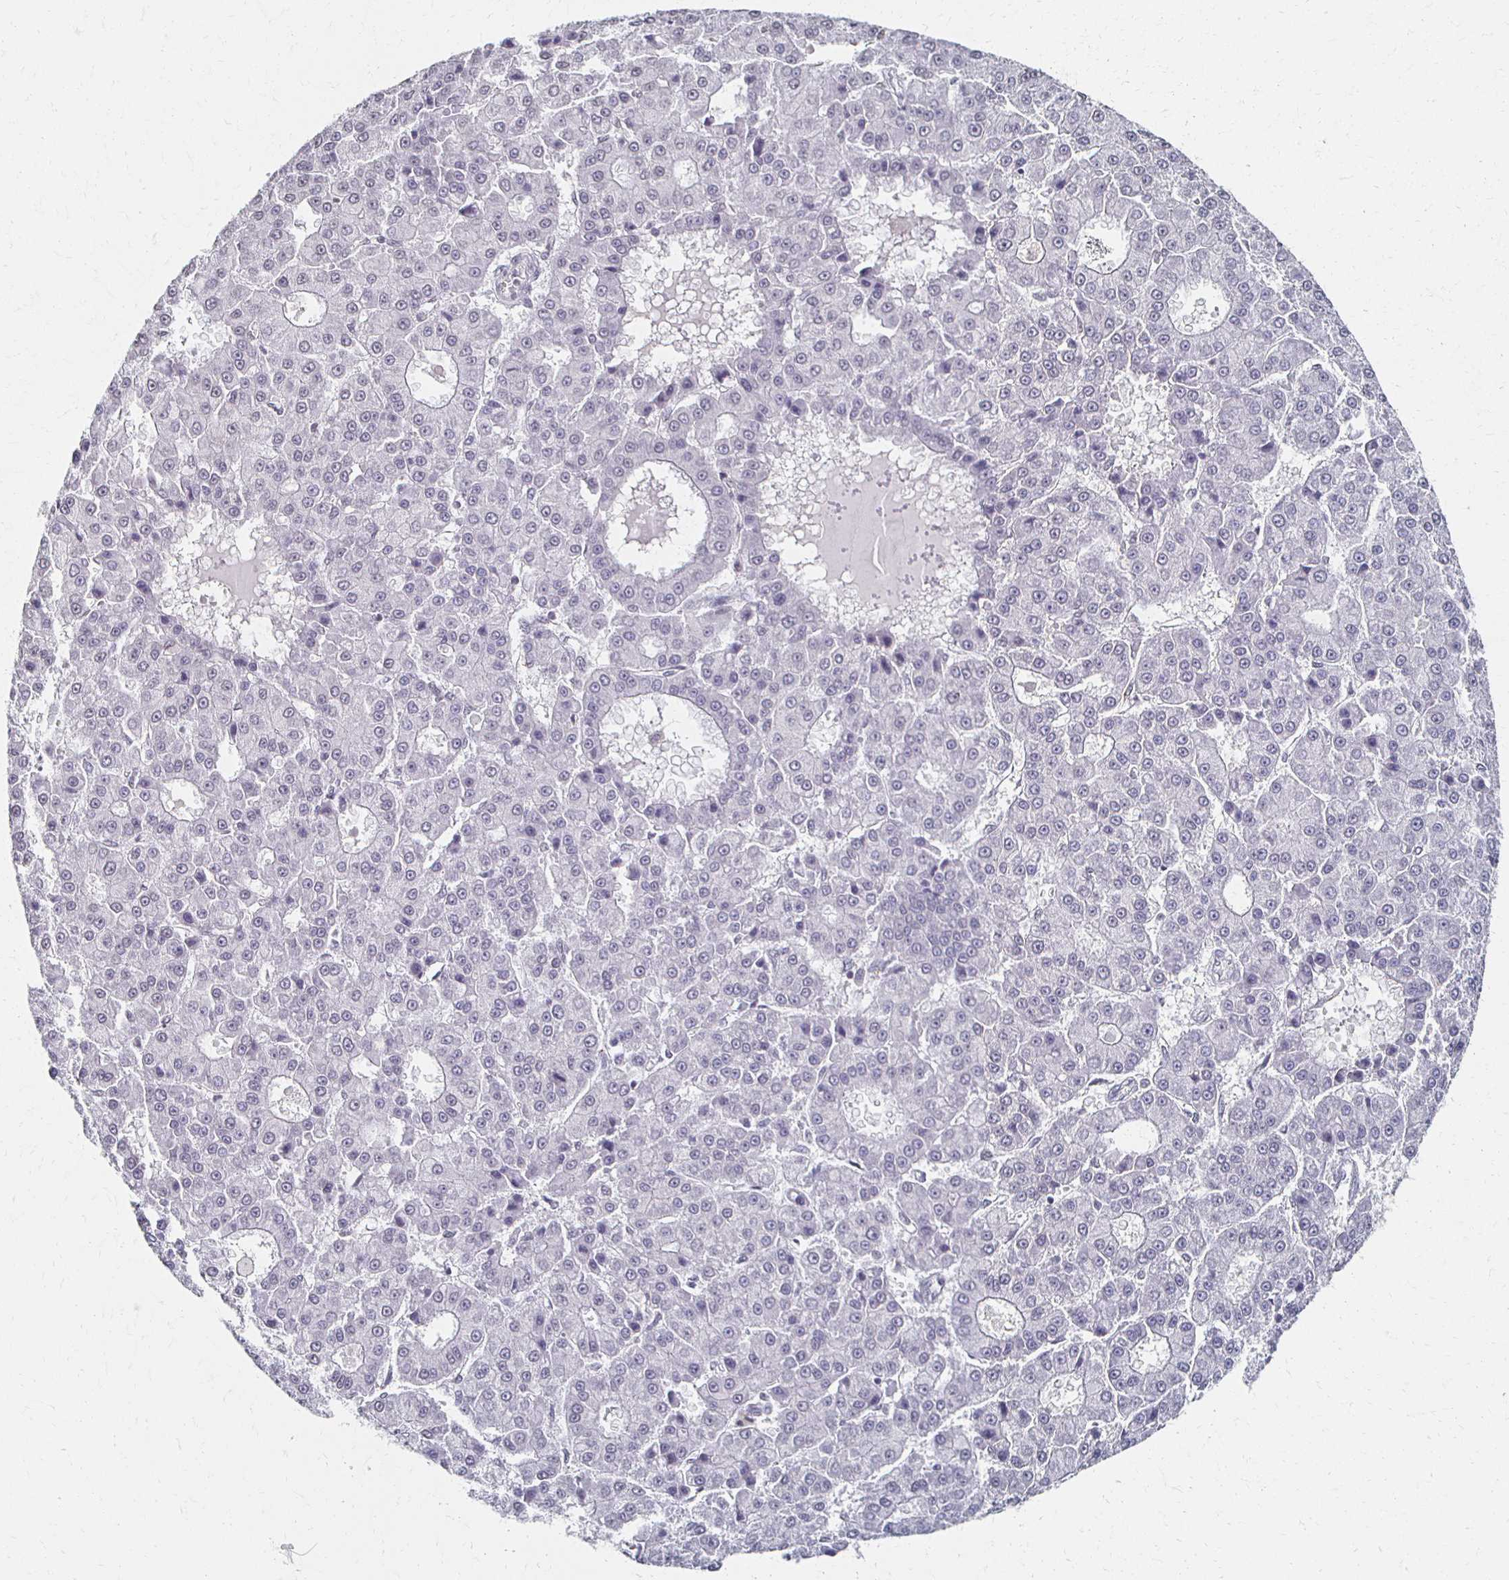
{"staining": {"intensity": "negative", "quantity": "none", "location": "none"}, "tissue": "liver cancer", "cell_type": "Tumor cells", "image_type": "cancer", "snomed": [{"axis": "morphology", "description": "Carcinoma, Hepatocellular, NOS"}, {"axis": "topography", "description": "Liver"}], "caption": "IHC image of neoplastic tissue: human hepatocellular carcinoma (liver) stained with DAB shows no significant protein staining in tumor cells.", "gene": "DAB1", "patient": {"sex": "male", "age": 70}}